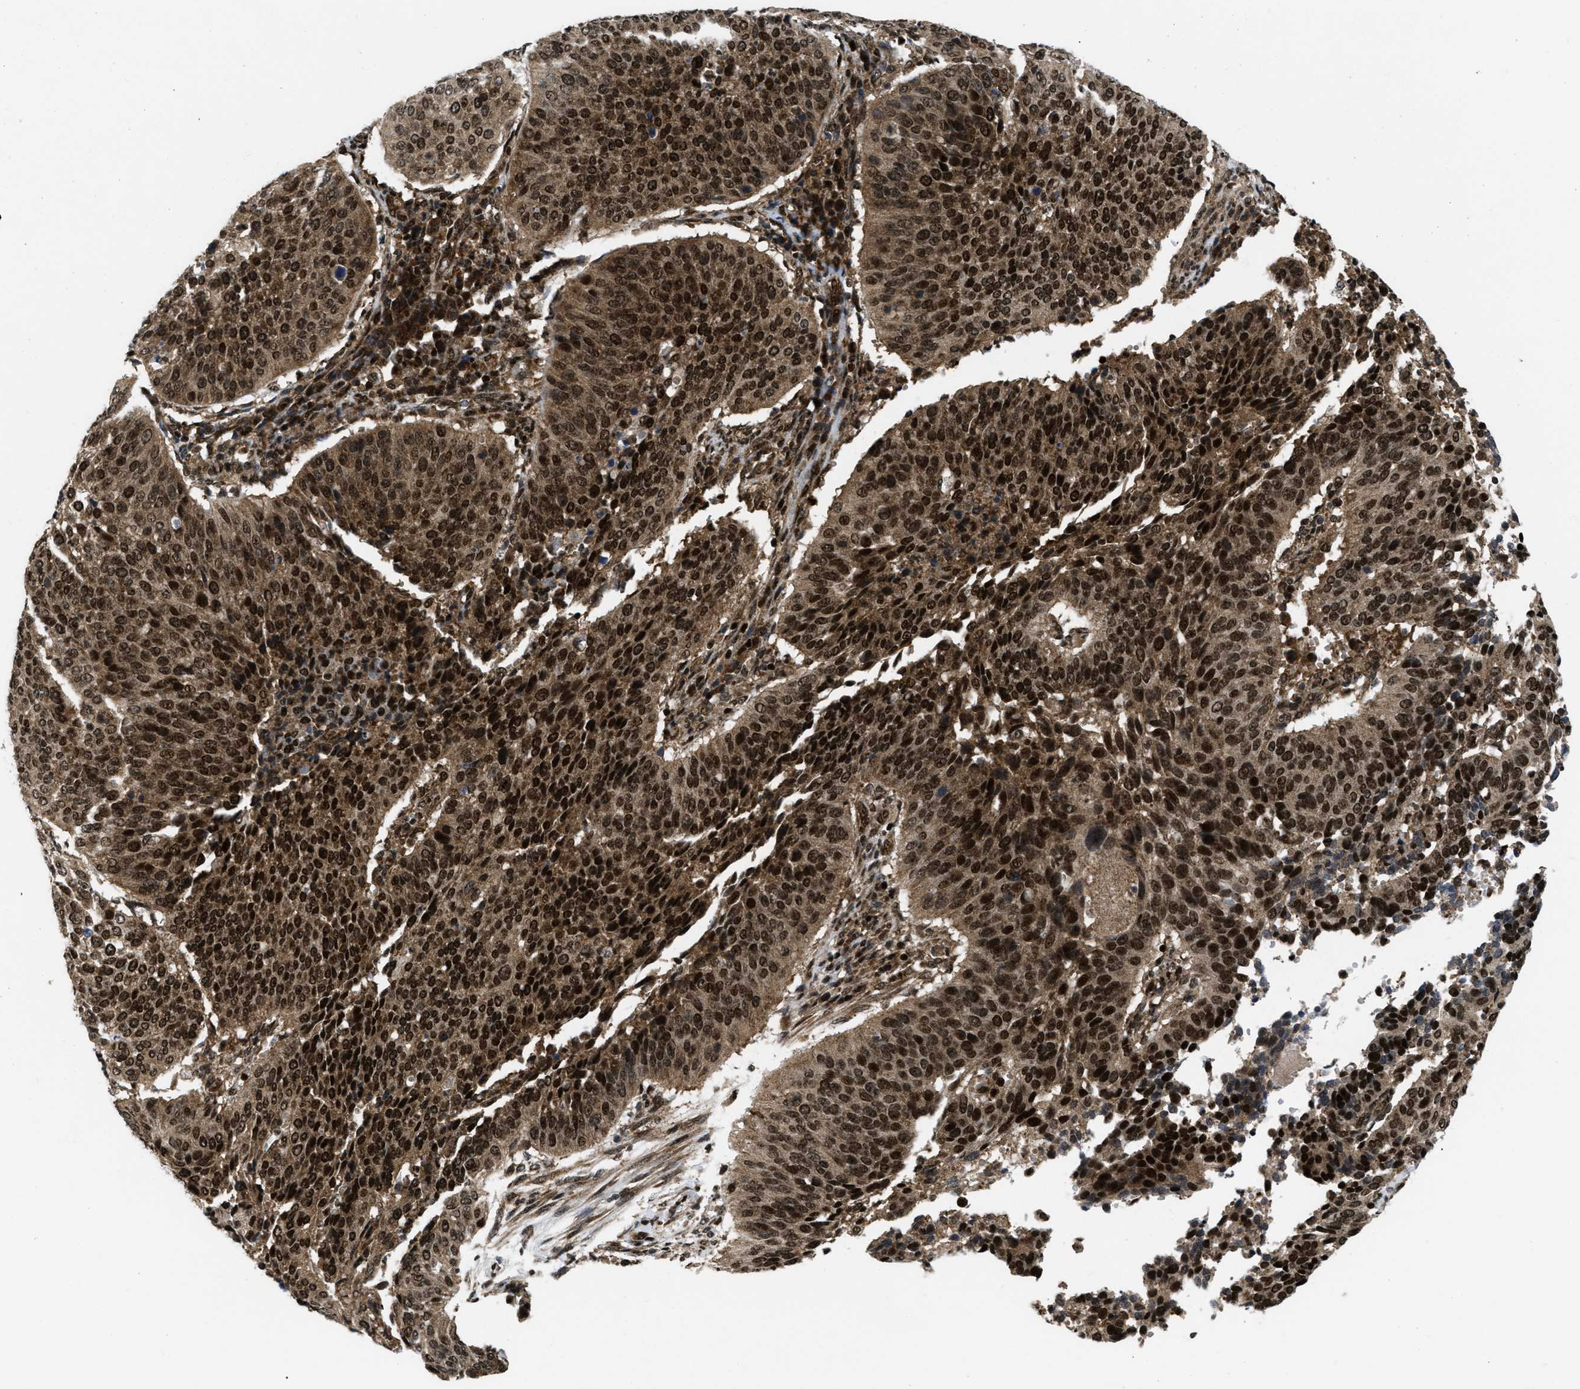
{"staining": {"intensity": "strong", "quantity": ">75%", "location": "cytoplasmic/membranous,nuclear"}, "tissue": "cervical cancer", "cell_type": "Tumor cells", "image_type": "cancer", "snomed": [{"axis": "morphology", "description": "Normal tissue, NOS"}, {"axis": "morphology", "description": "Squamous cell carcinoma, NOS"}, {"axis": "topography", "description": "Cervix"}], "caption": "A high-resolution image shows immunohistochemistry staining of cervical cancer (squamous cell carcinoma), which exhibits strong cytoplasmic/membranous and nuclear expression in about >75% of tumor cells.", "gene": "PPP2CB", "patient": {"sex": "female", "age": 39}}